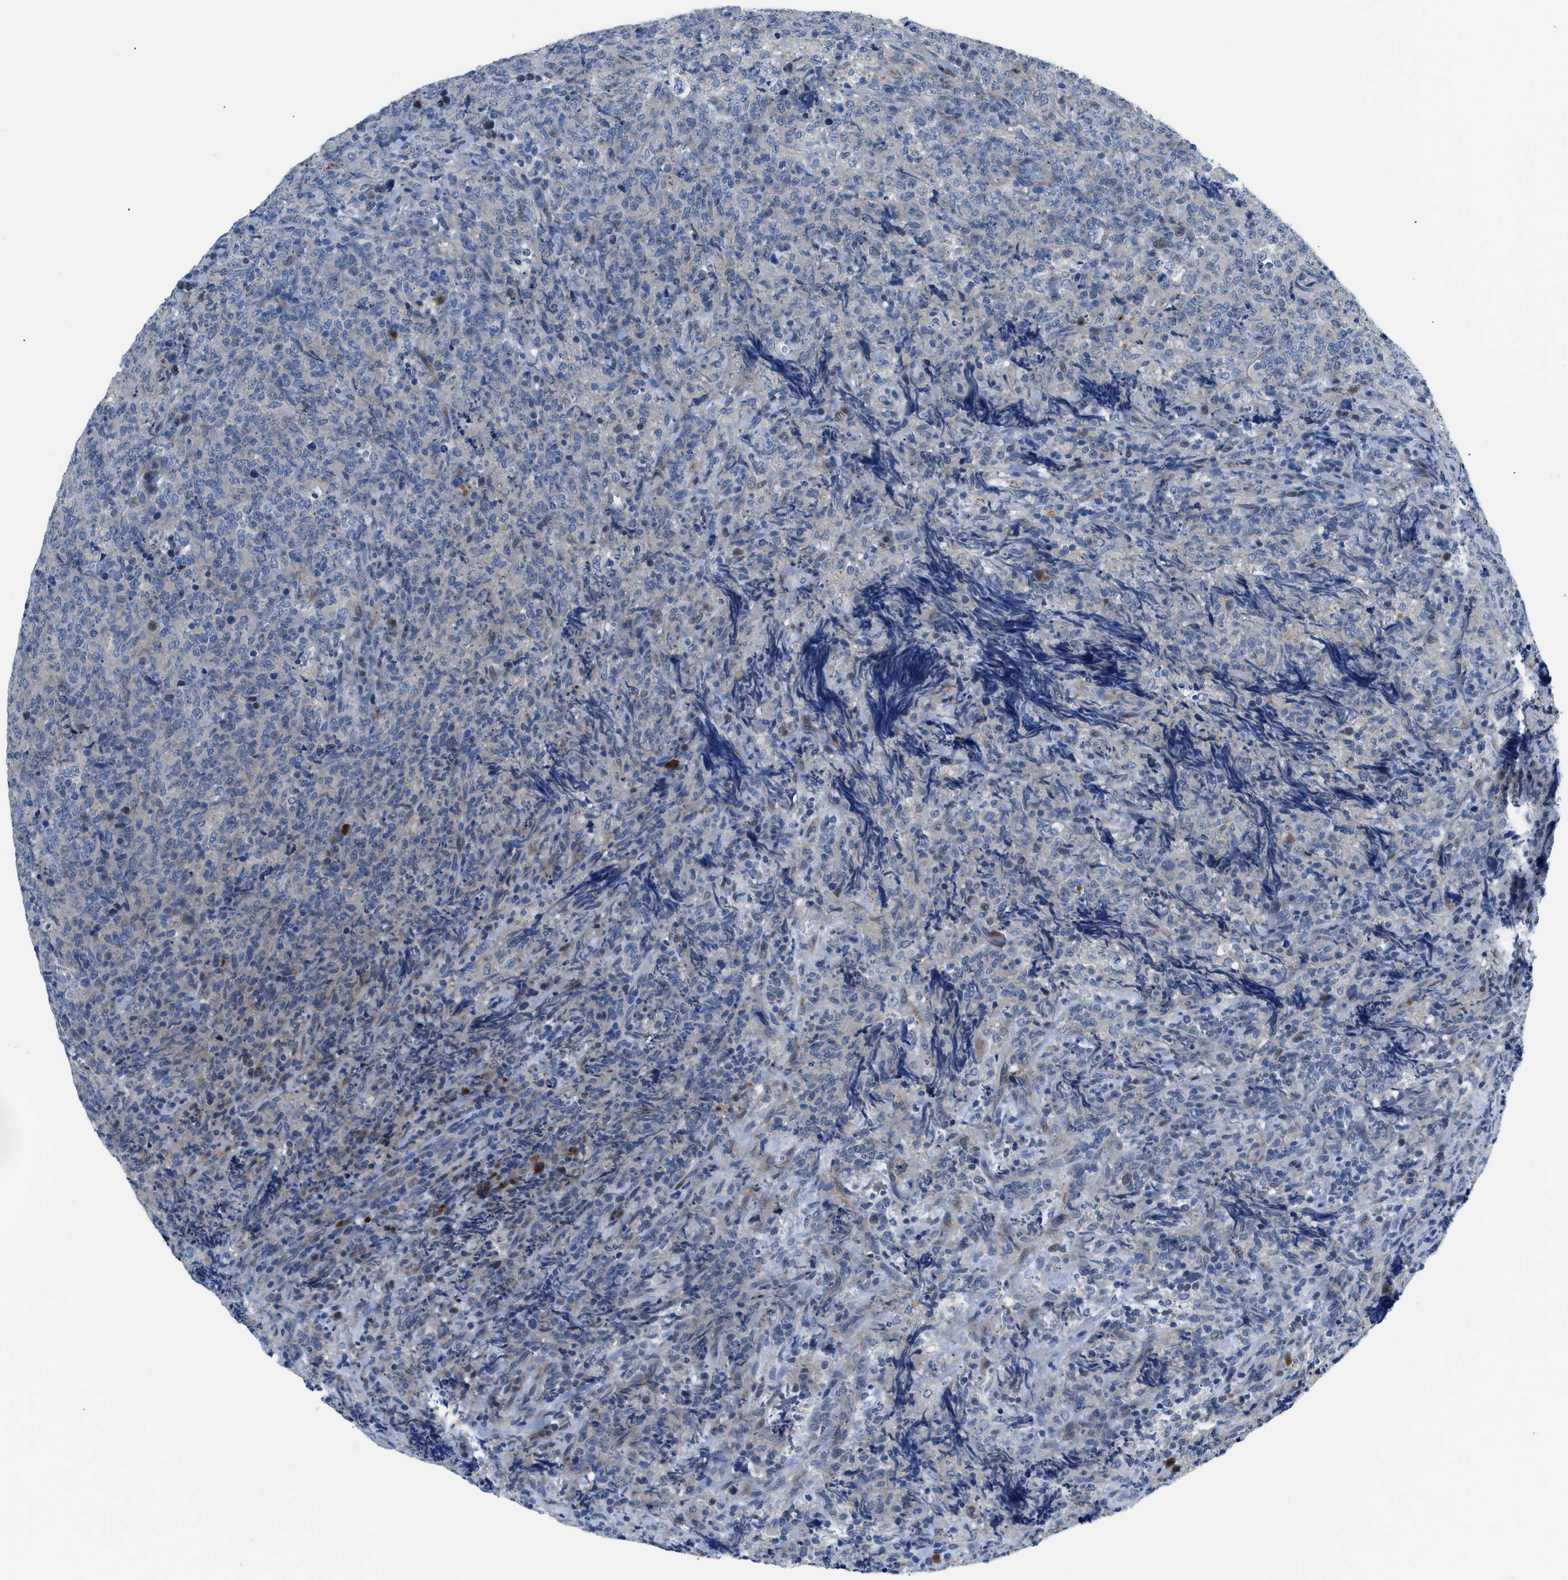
{"staining": {"intensity": "negative", "quantity": "none", "location": "none"}, "tissue": "lymphoma", "cell_type": "Tumor cells", "image_type": "cancer", "snomed": [{"axis": "morphology", "description": "Malignant lymphoma, non-Hodgkin's type, High grade"}, {"axis": "topography", "description": "Tonsil"}], "caption": "High power microscopy photomicrograph of an immunohistochemistry histopathology image of lymphoma, revealing no significant positivity in tumor cells.", "gene": "UAP1", "patient": {"sex": "female", "age": 36}}